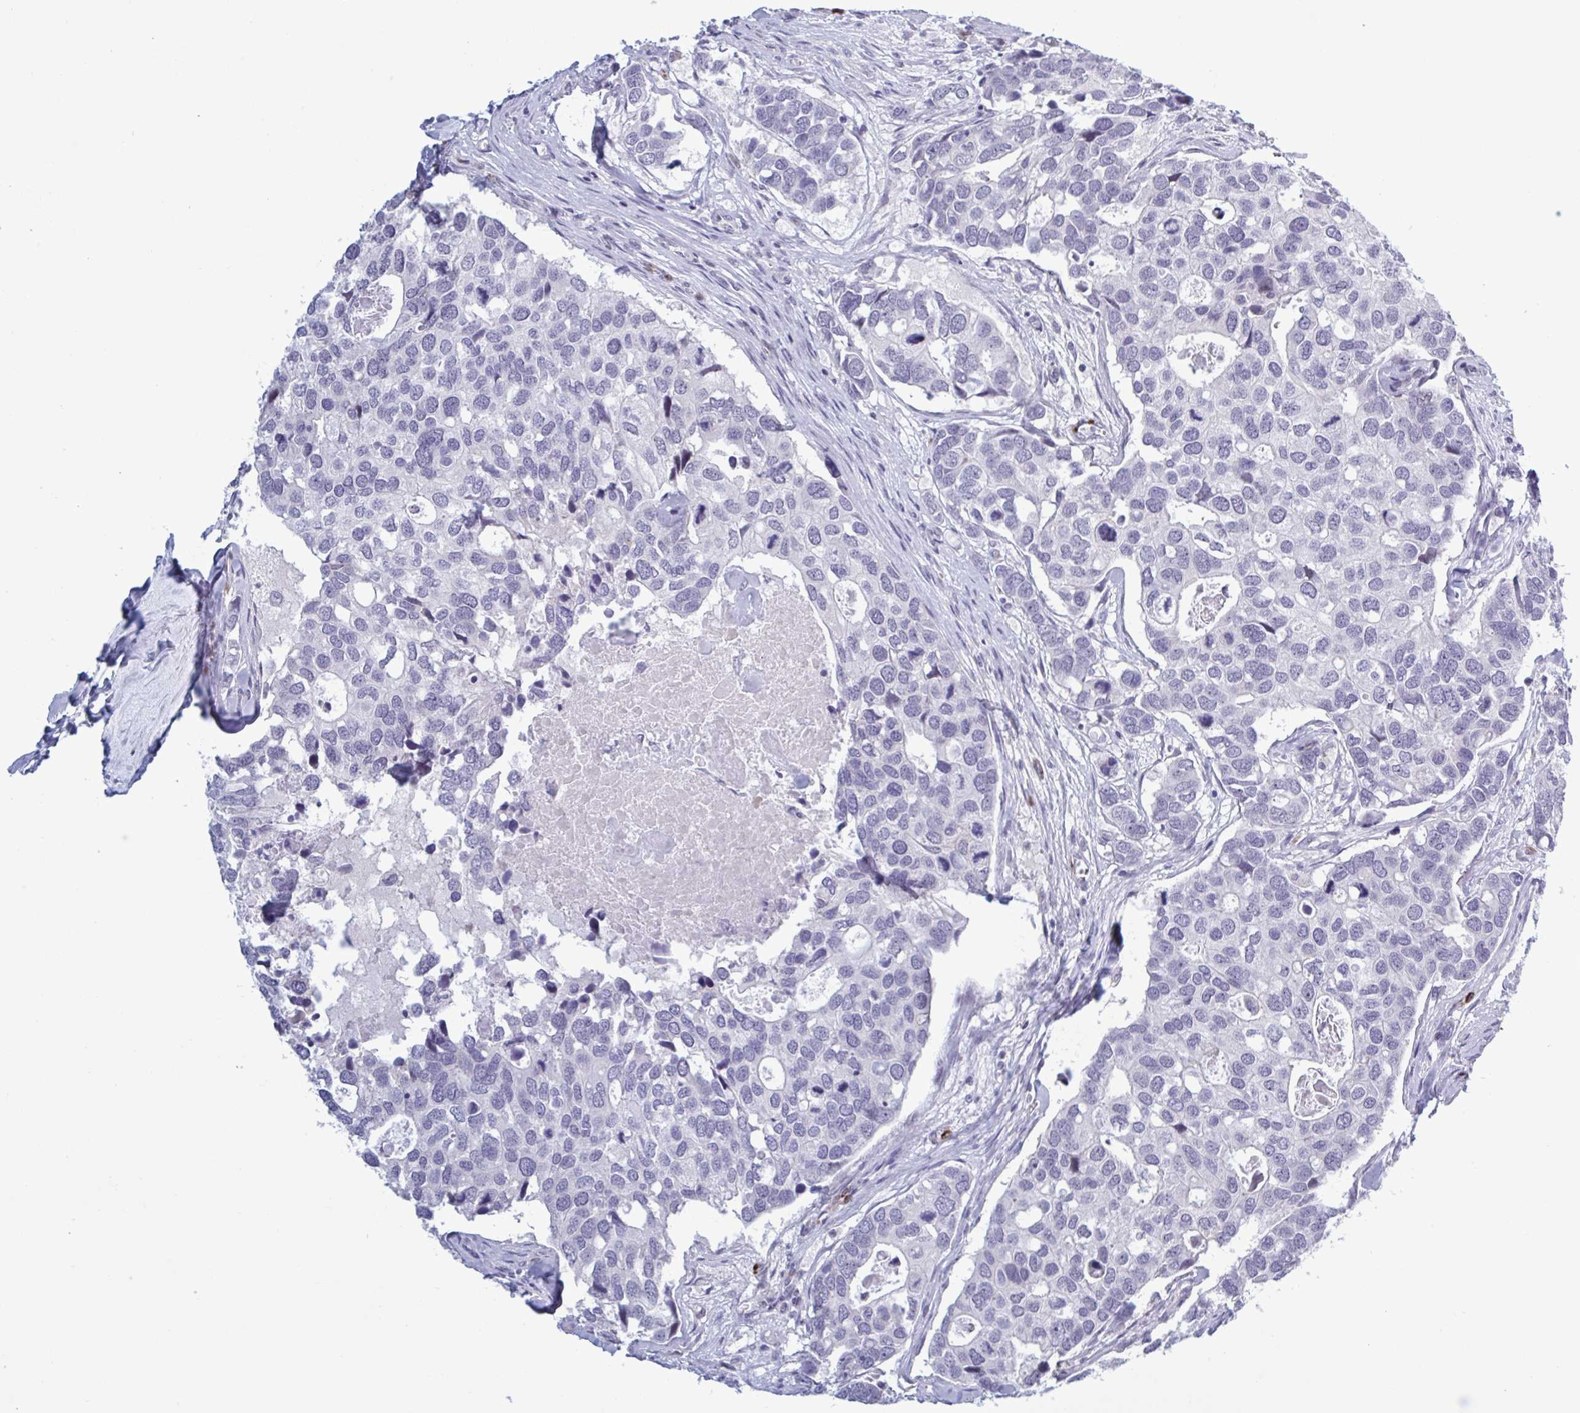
{"staining": {"intensity": "negative", "quantity": "none", "location": "none"}, "tissue": "breast cancer", "cell_type": "Tumor cells", "image_type": "cancer", "snomed": [{"axis": "morphology", "description": "Duct carcinoma"}, {"axis": "topography", "description": "Breast"}], "caption": "Breast cancer (invasive ductal carcinoma) stained for a protein using immunohistochemistry displays no staining tumor cells.", "gene": "HSD11B2", "patient": {"sex": "female", "age": 83}}